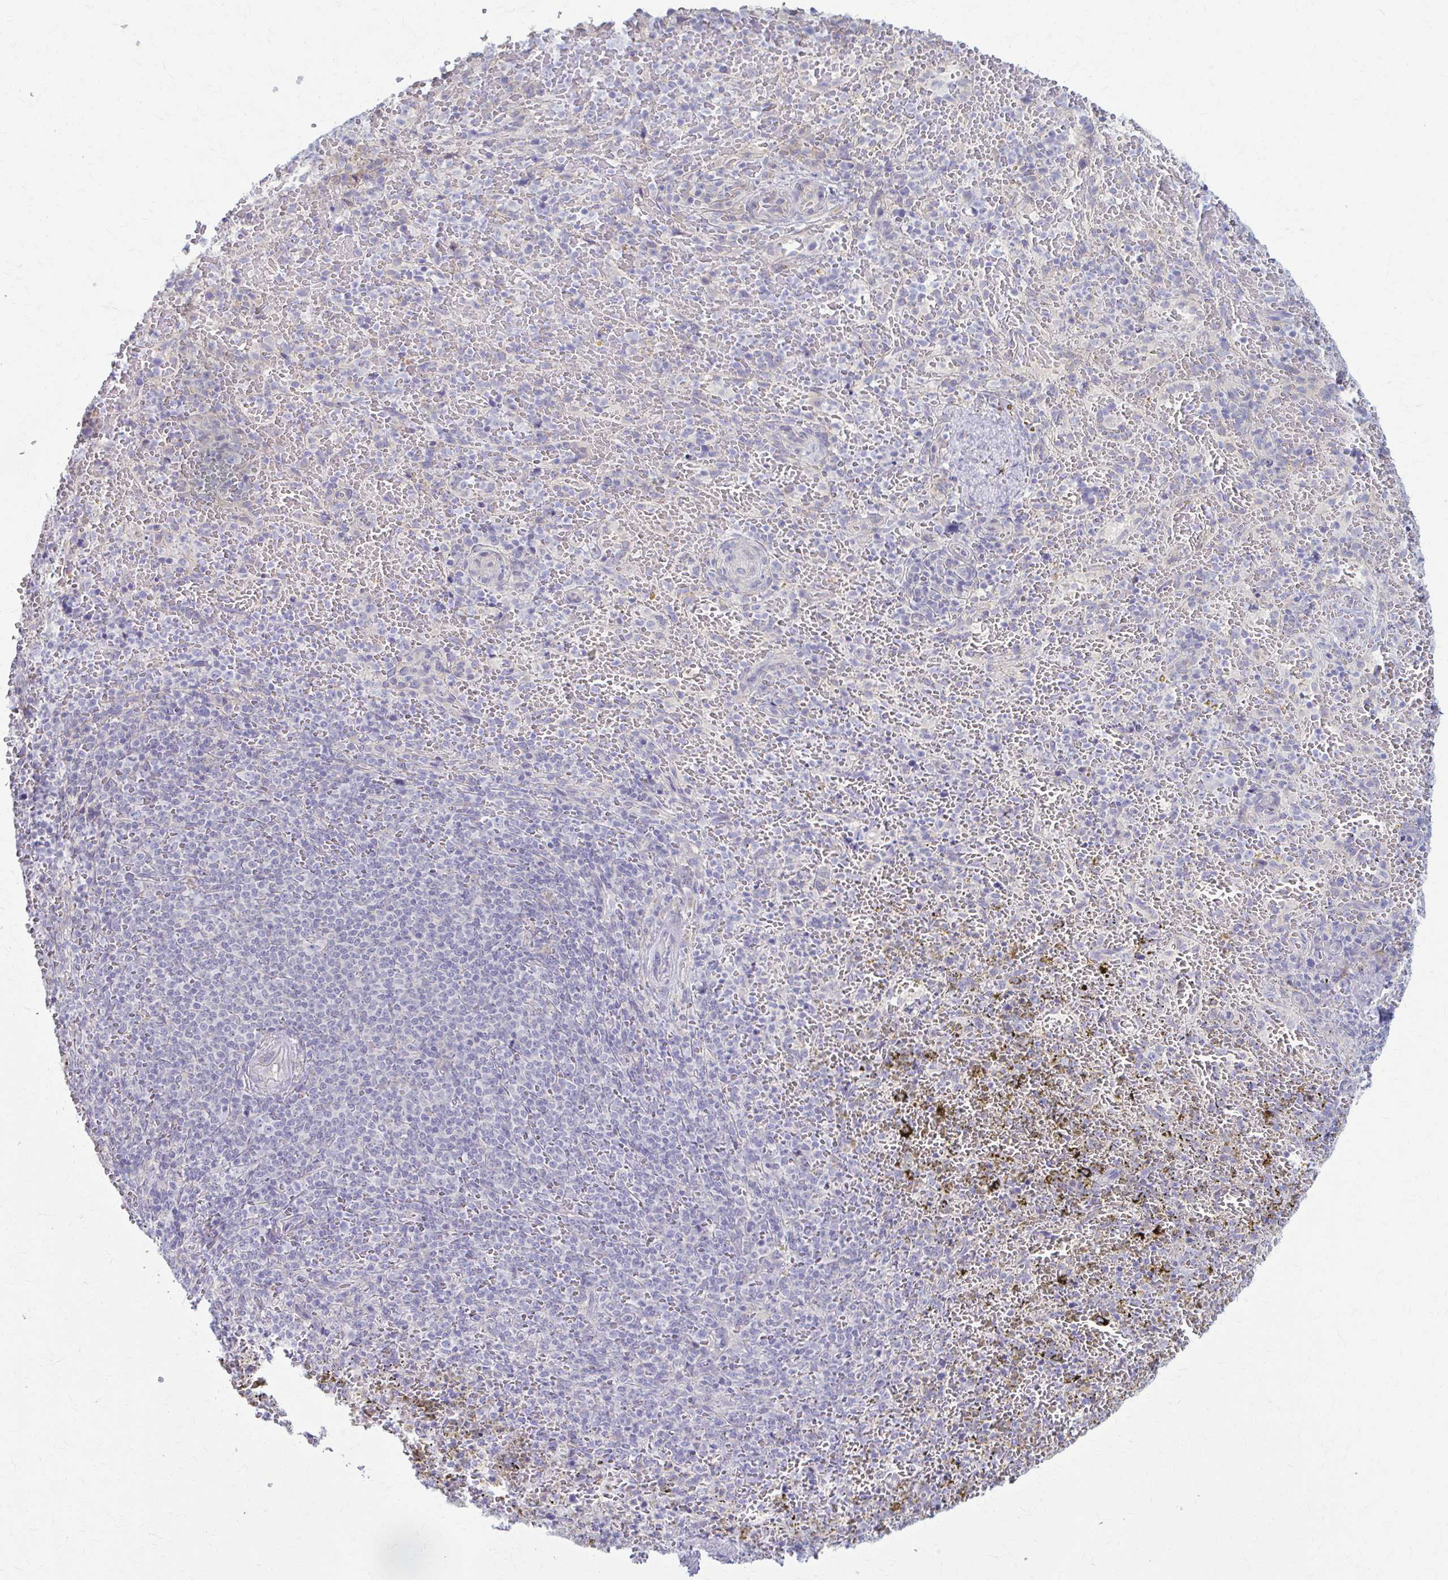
{"staining": {"intensity": "negative", "quantity": "none", "location": "none"}, "tissue": "spleen", "cell_type": "Cells in red pulp", "image_type": "normal", "snomed": [{"axis": "morphology", "description": "Normal tissue, NOS"}, {"axis": "topography", "description": "Spleen"}], "caption": "A high-resolution image shows immunohistochemistry (IHC) staining of unremarkable spleen, which shows no significant expression in cells in red pulp.", "gene": "PRKRA", "patient": {"sex": "female", "age": 50}}